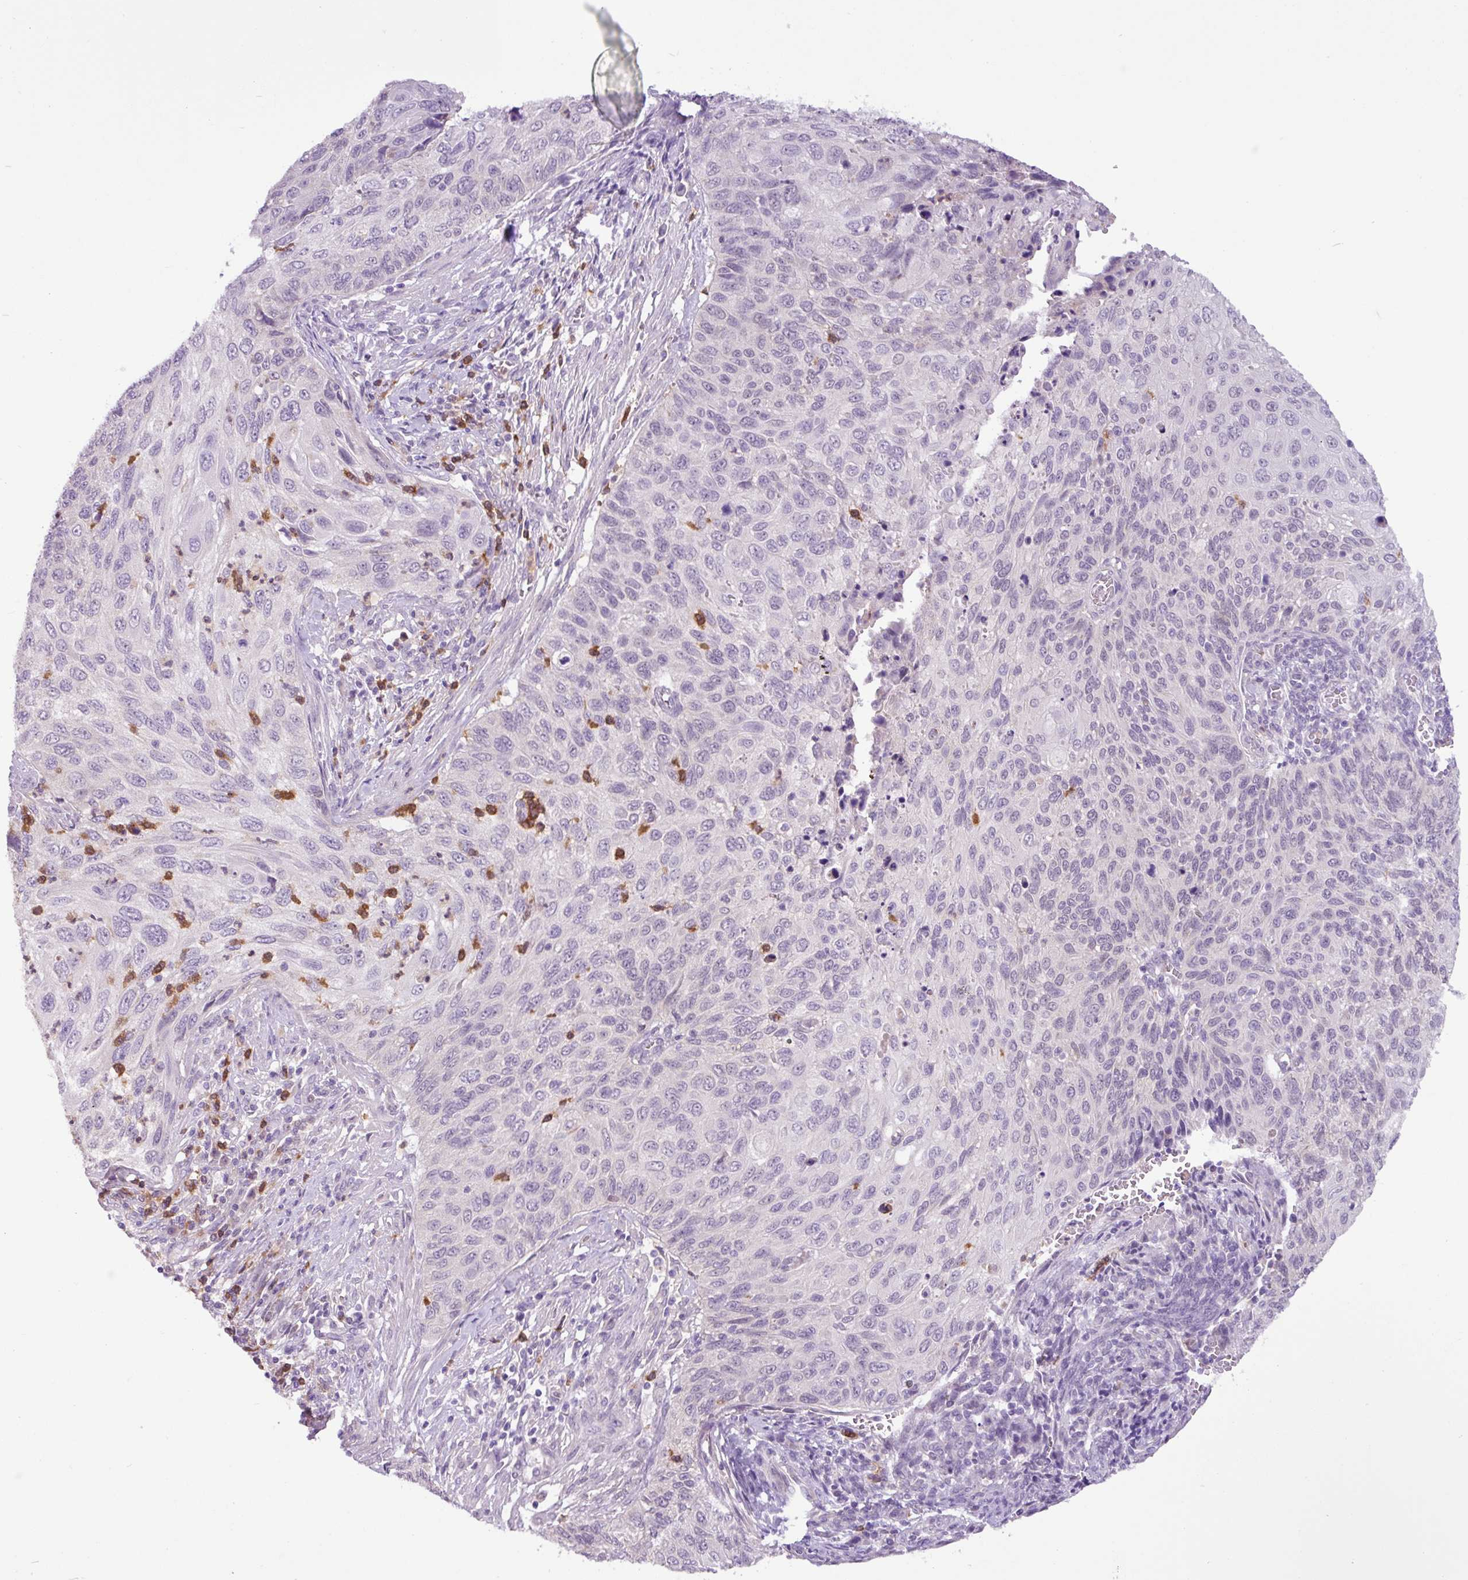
{"staining": {"intensity": "negative", "quantity": "none", "location": "none"}, "tissue": "cervical cancer", "cell_type": "Tumor cells", "image_type": "cancer", "snomed": [{"axis": "morphology", "description": "Squamous cell carcinoma, NOS"}, {"axis": "topography", "description": "Cervix"}], "caption": "Photomicrograph shows no protein positivity in tumor cells of squamous cell carcinoma (cervical) tissue. (Brightfield microscopy of DAB IHC at high magnification).", "gene": "TONSL", "patient": {"sex": "female", "age": 70}}